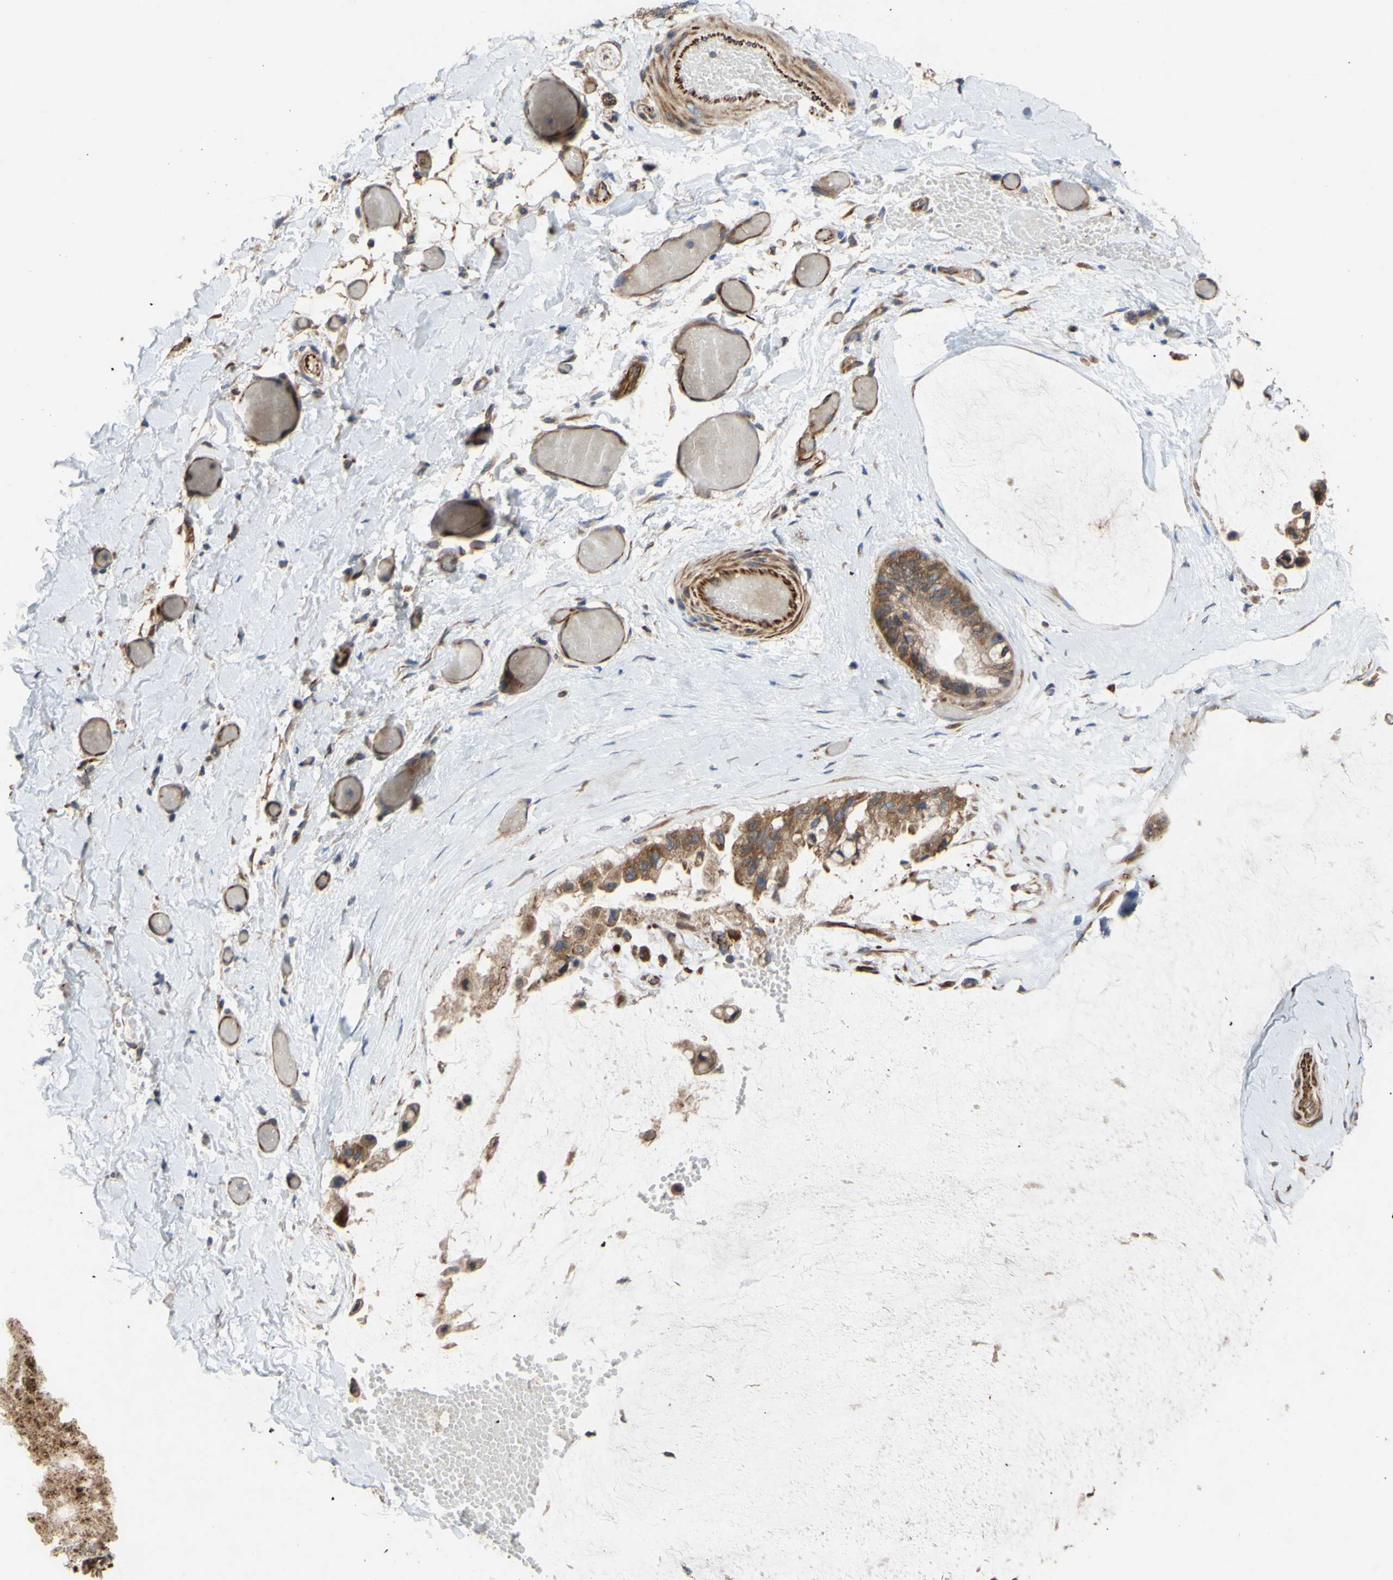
{"staining": {"intensity": "moderate", "quantity": ">75%", "location": "cytoplasmic/membranous"}, "tissue": "ovarian cancer", "cell_type": "Tumor cells", "image_type": "cancer", "snomed": [{"axis": "morphology", "description": "Cystadenocarcinoma, mucinous, NOS"}, {"axis": "topography", "description": "Ovary"}], "caption": "Immunohistochemistry image of ovarian cancer stained for a protein (brown), which reveals medium levels of moderate cytoplasmic/membranous staining in approximately >75% of tumor cells.", "gene": "EIF2S3", "patient": {"sex": "female", "age": 39}}